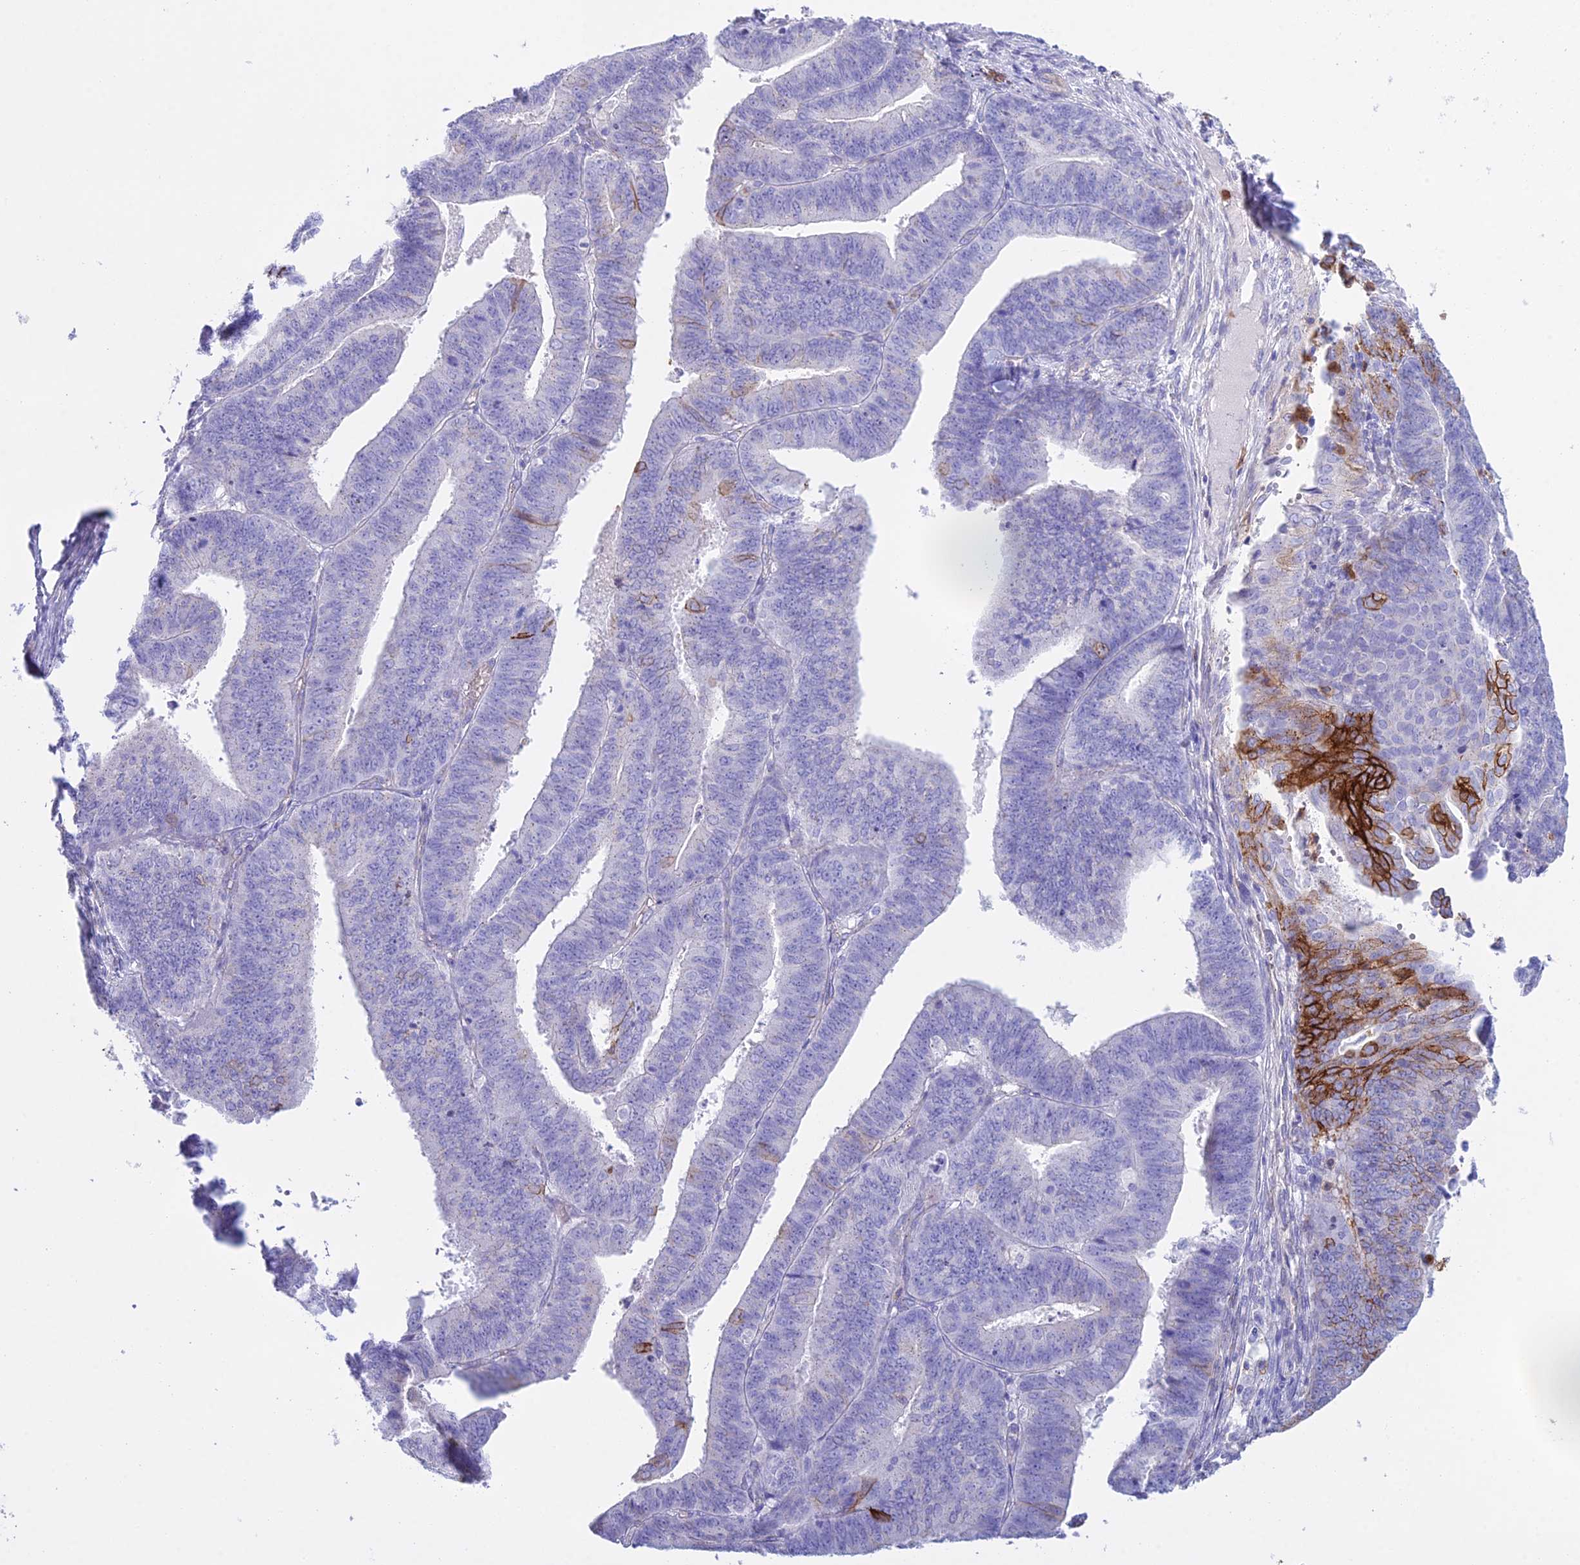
{"staining": {"intensity": "strong", "quantity": "<25%", "location": "cytoplasmic/membranous"}, "tissue": "endometrial cancer", "cell_type": "Tumor cells", "image_type": "cancer", "snomed": [{"axis": "morphology", "description": "Adenocarcinoma, NOS"}, {"axis": "topography", "description": "Endometrium"}], "caption": "Endometrial cancer tissue shows strong cytoplasmic/membranous expression in approximately <25% of tumor cells", "gene": "OR1Q1", "patient": {"sex": "female", "age": 73}}